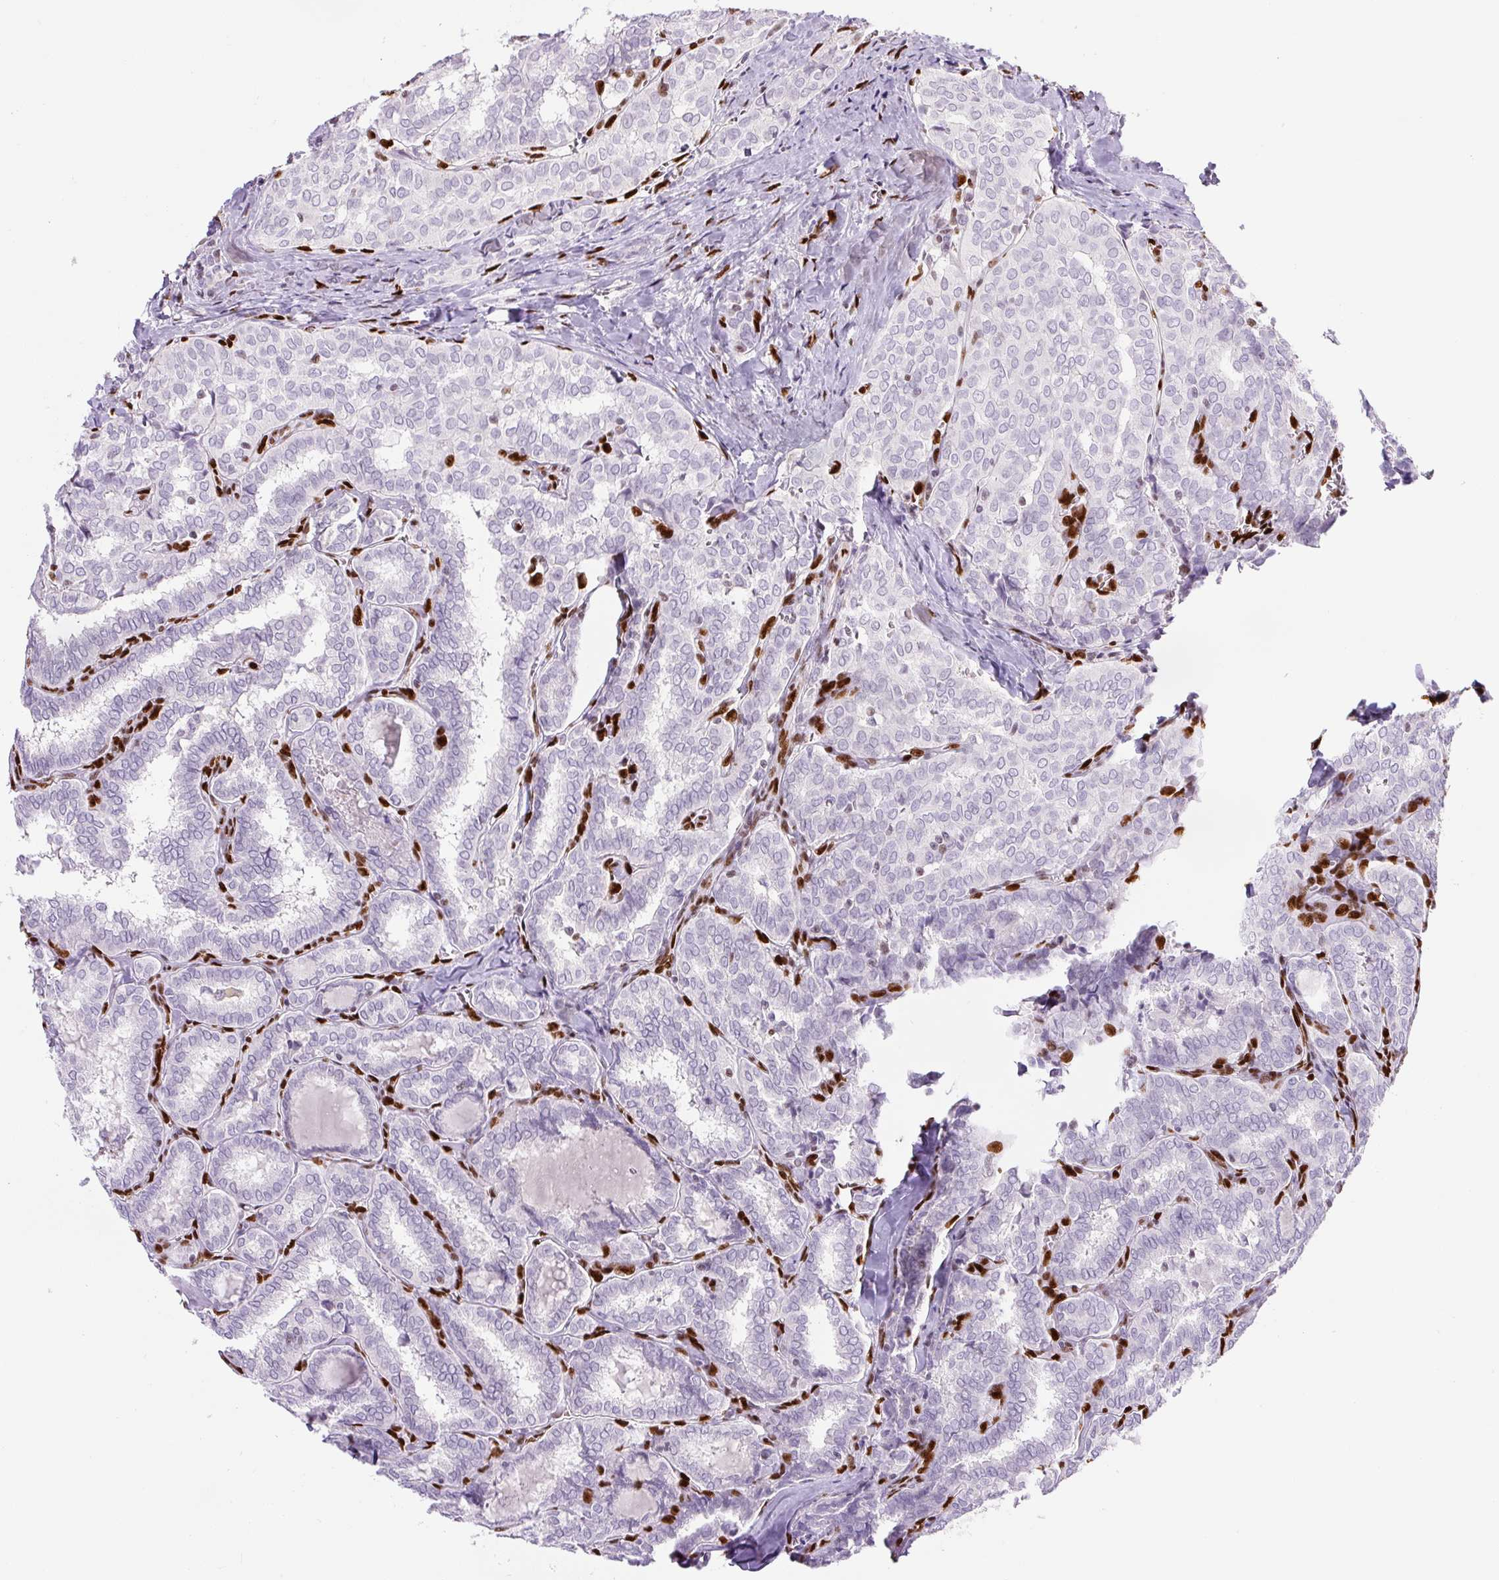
{"staining": {"intensity": "negative", "quantity": "none", "location": "none"}, "tissue": "thyroid cancer", "cell_type": "Tumor cells", "image_type": "cancer", "snomed": [{"axis": "morphology", "description": "Papillary adenocarcinoma, NOS"}, {"axis": "topography", "description": "Thyroid gland"}], "caption": "Immunohistochemistry (IHC) micrograph of neoplastic tissue: thyroid cancer stained with DAB shows no significant protein expression in tumor cells.", "gene": "ZEB1", "patient": {"sex": "female", "age": 30}}